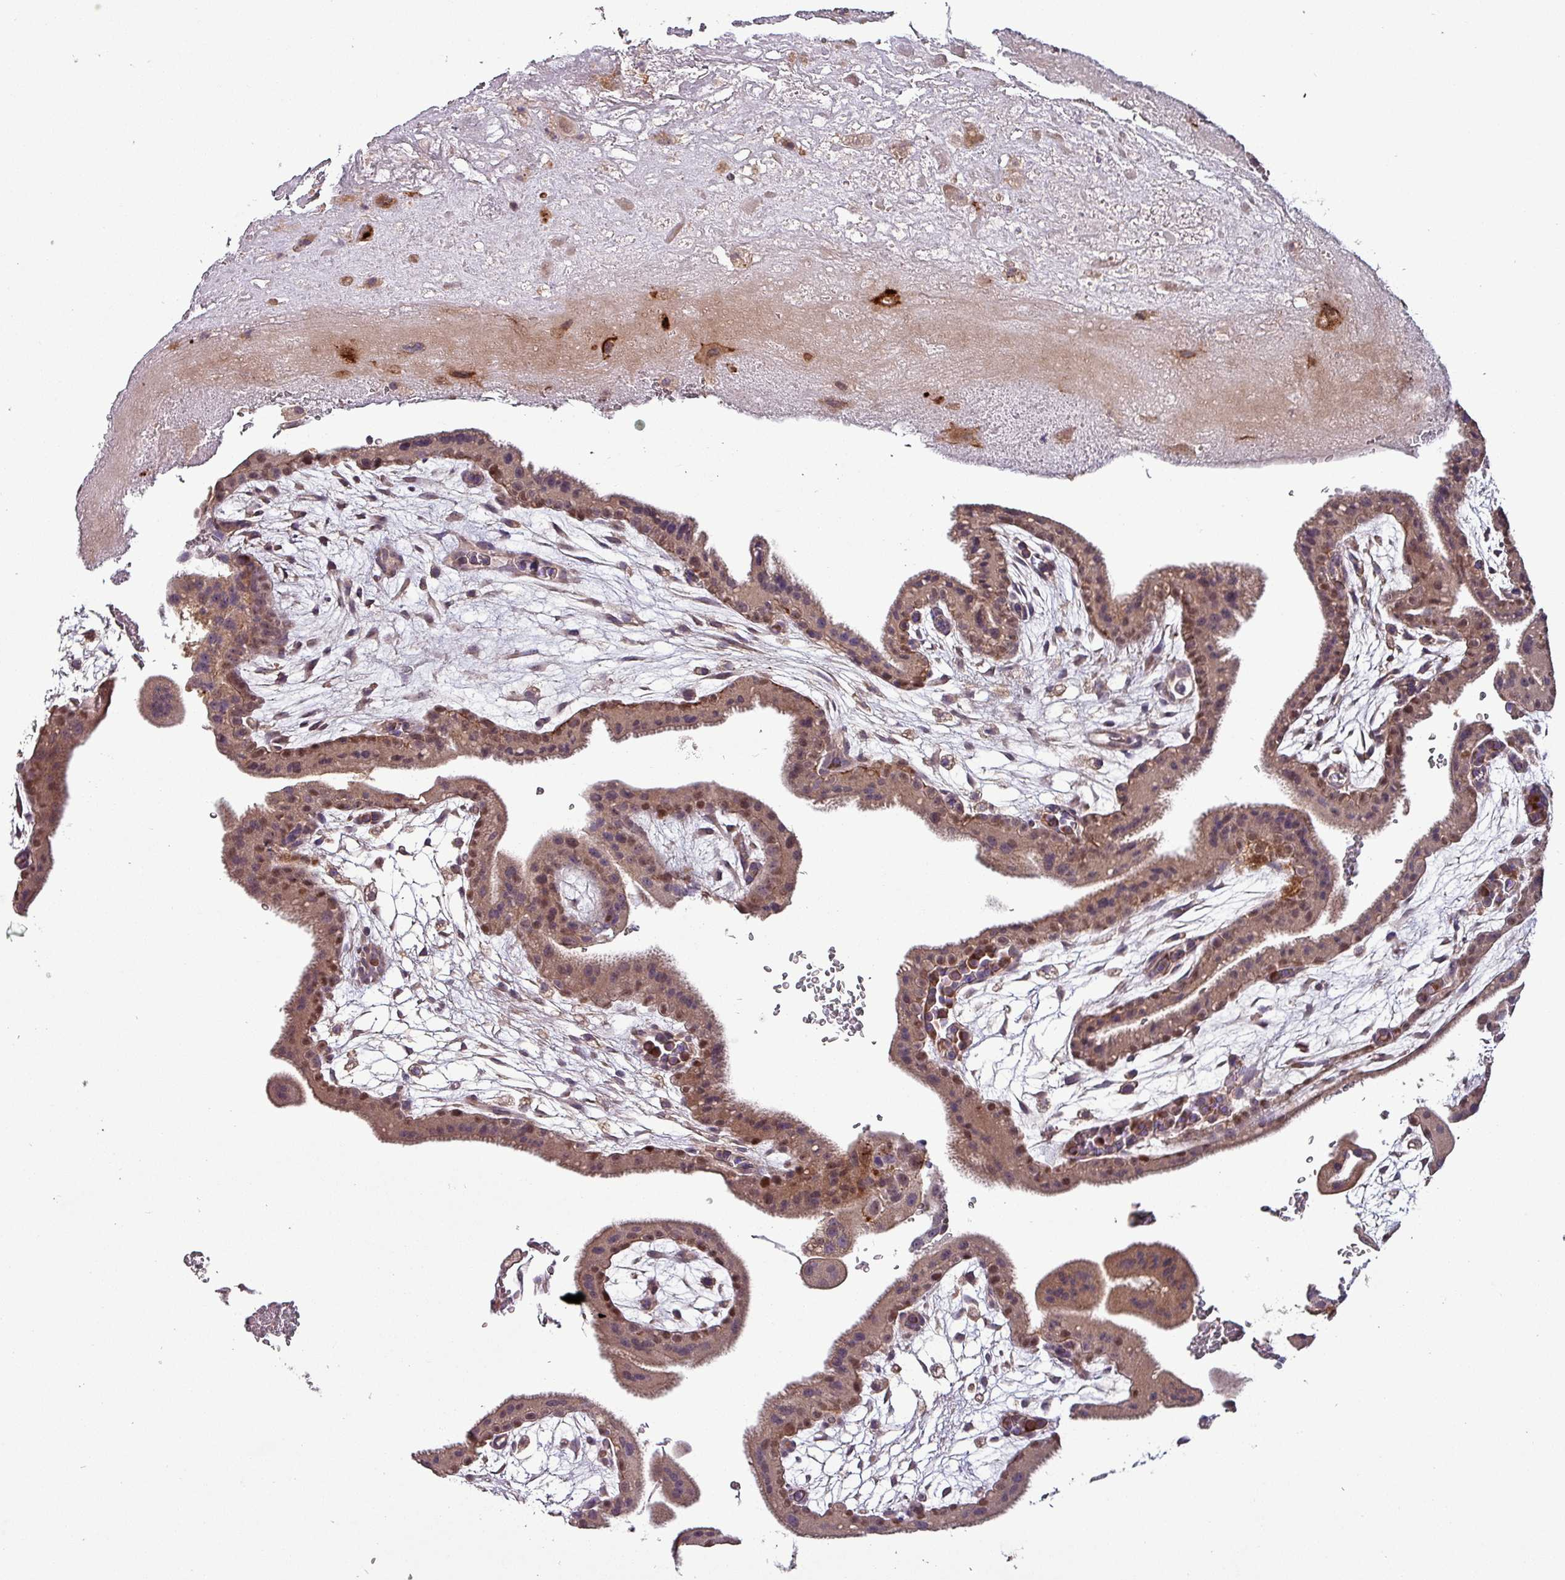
{"staining": {"intensity": "strong", "quantity": "<25%", "location": "cytoplasmic/membranous"}, "tissue": "placenta", "cell_type": "Decidual cells", "image_type": "normal", "snomed": [{"axis": "morphology", "description": "Normal tissue, NOS"}, {"axis": "topography", "description": "Placenta"}], "caption": "Immunohistochemistry staining of normal placenta, which reveals medium levels of strong cytoplasmic/membranous staining in approximately <25% of decidual cells indicating strong cytoplasmic/membranous protein expression. The staining was performed using DAB (brown) for protein detection and nuclei were counterstained in hematoxylin (blue).", "gene": "TPRA1", "patient": {"sex": "female", "age": 35}}